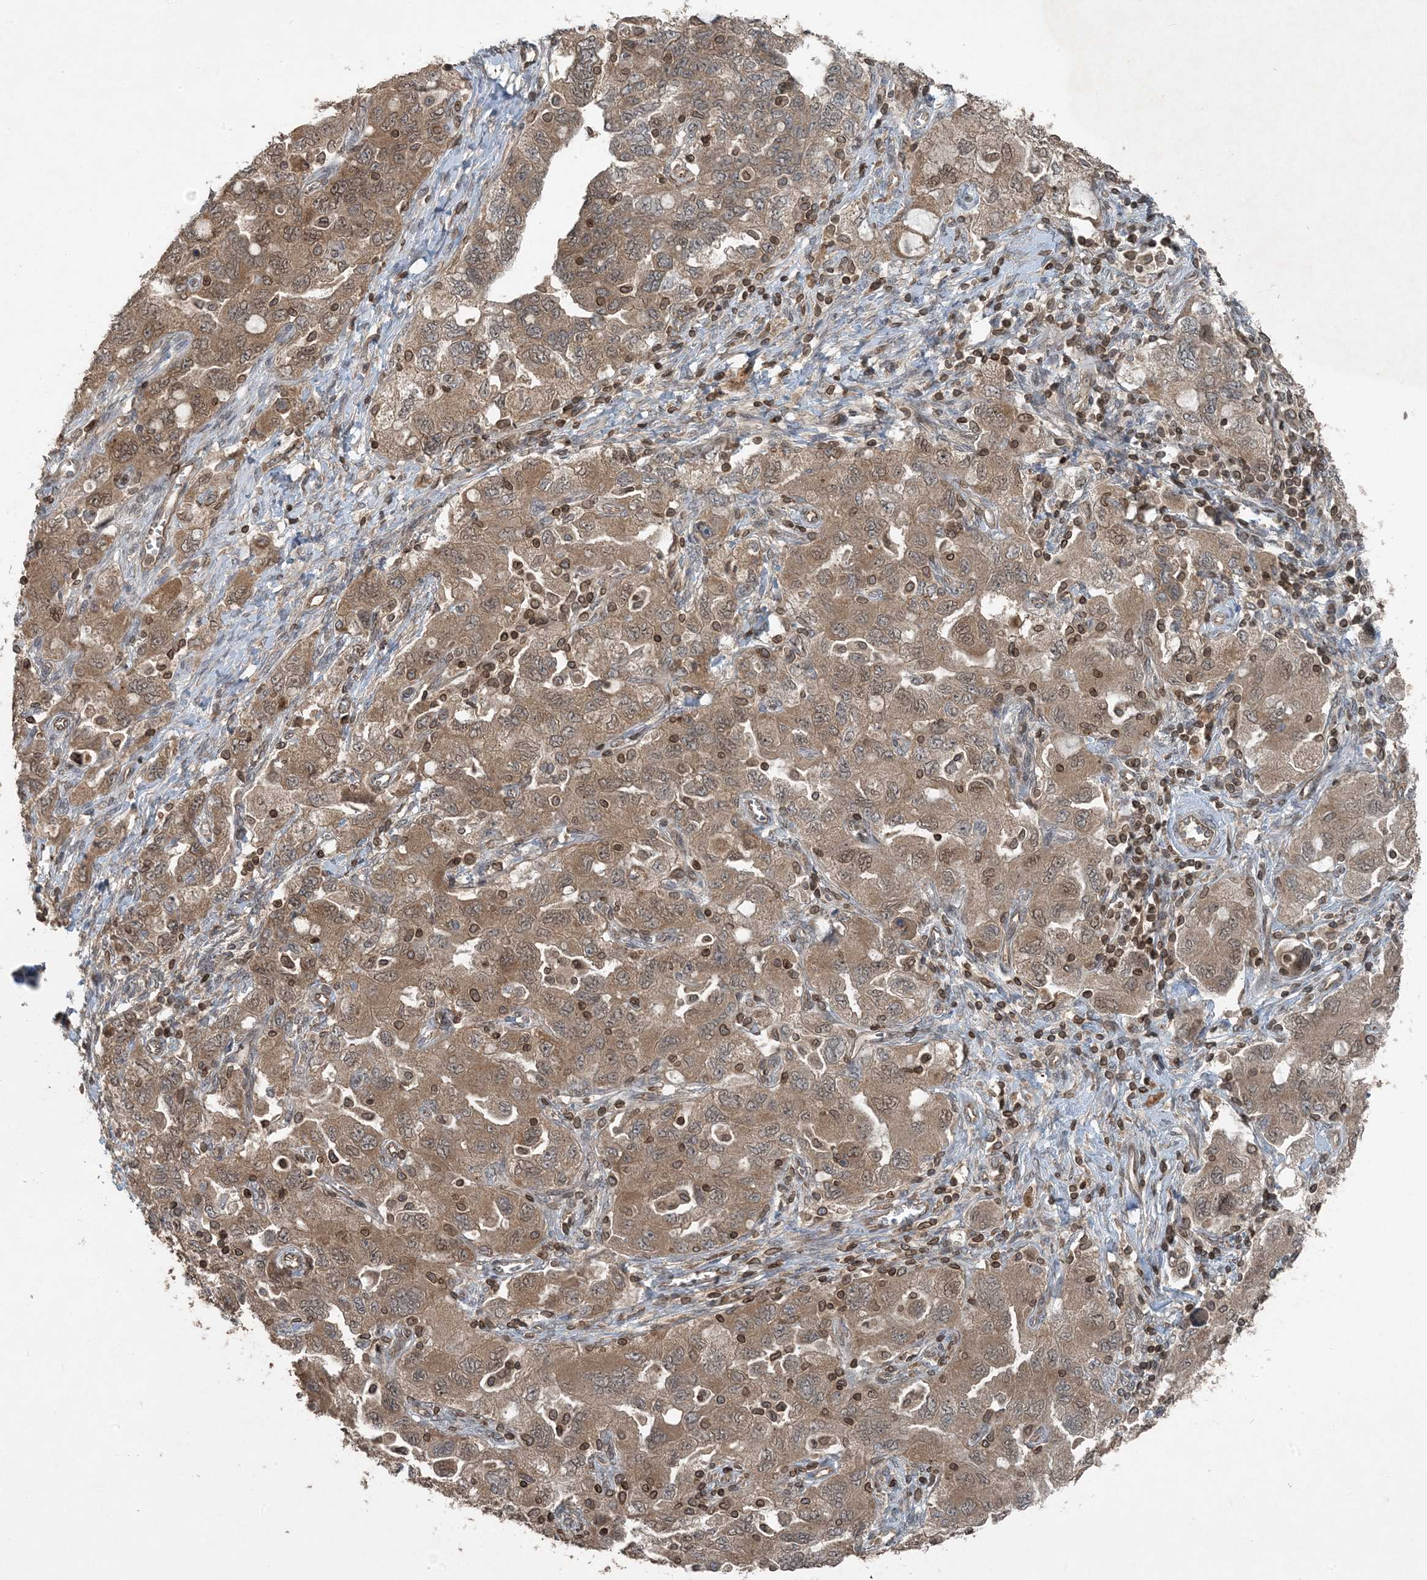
{"staining": {"intensity": "moderate", "quantity": ">75%", "location": "cytoplasmic/membranous,nuclear"}, "tissue": "ovarian cancer", "cell_type": "Tumor cells", "image_type": "cancer", "snomed": [{"axis": "morphology", "description": "Carcinoma, NOS"}, {"axis": "morphology", "description": "Cystadenocarcinoma, serous, NOS"}, {"axis": "topography", "description": "Ovary"}], "caption": "Serous cystadenocarcinoma (ovarian) stained with a protein marker shows moderate staining in tumor cells.", "gene": "ZFAND2B", "patient": {"sex": "female", "age": 69}}